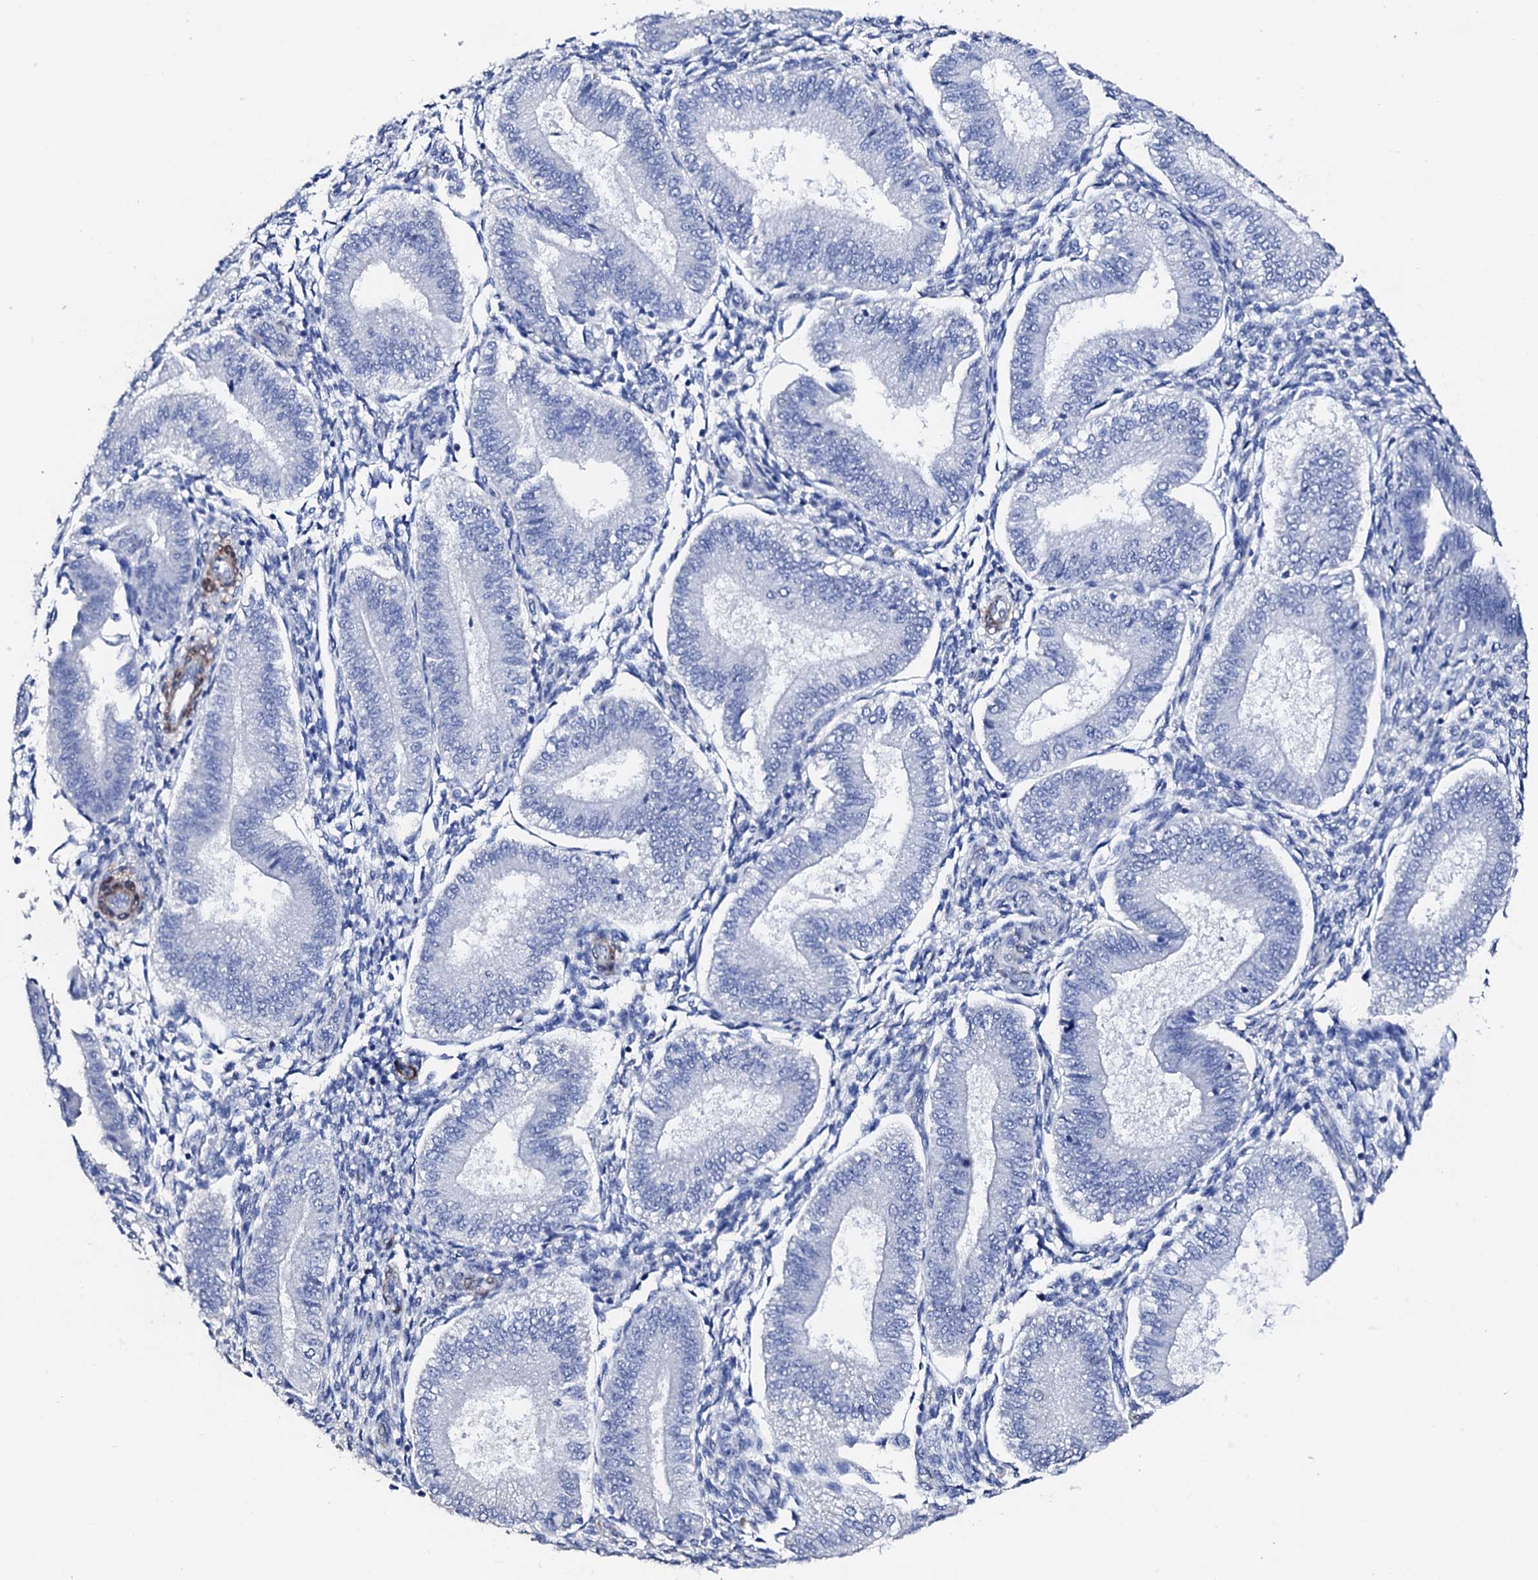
{"staining": {"intensity": "negative", "quantity": "none", "location": "none"}, "tissue": "endometrium", "cell_type": "Cells in endometrial stroma", "image_type": "normal", "snomed": [{"axis": "morphology", "description": "Normal tissue, NOS"}, {"axis": "topography", "description": "Endometrium"}], "caption": "Endometrium was stained to show a protein in brown. There is no significant positivity in cells in endometrial stroma. The staining was performed using DAB to visualize the protein expression in brown, while the nuclei were stained in blue with hematoxylin (Magnification: 20x).", "gene": "NRIP2", "patient": {"sex": "female", "age": 39}}